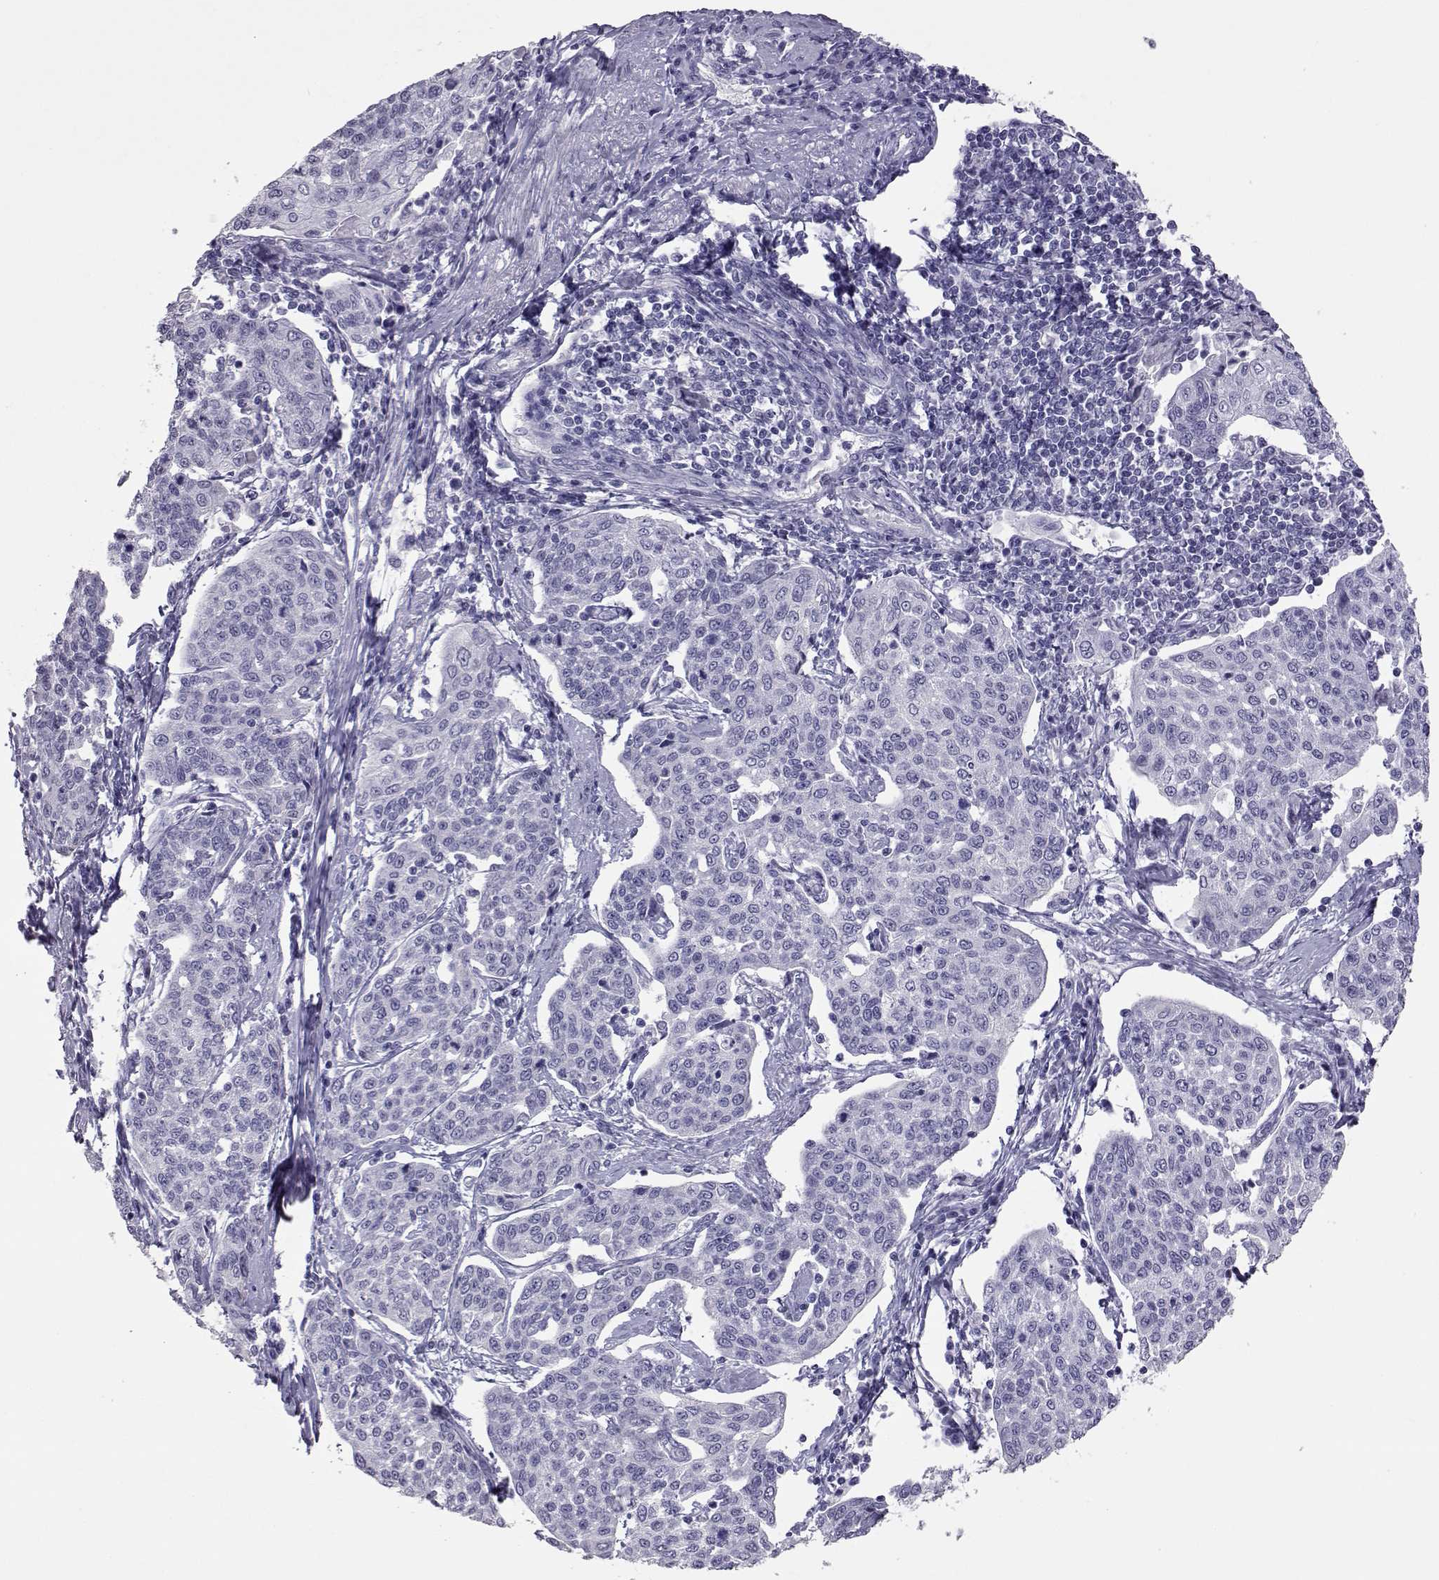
{"staining": {"intensity": "negative", "quantity": "none", "location": "none"}, "tissue": "cervical cancer", "cell_type": "Tumor cells", "image_type": "cancer", "snomed": [{"axis": "morphology", "description": "Squamous cell carcinoma, NOS"}, {"axis": "topography", "description": "Cervix"}], "caption": "Tumor cells are negative for protein expression in human cervical cancer.", "gene": "PMCH", "patient": {"sex": "female", "age": 34}}